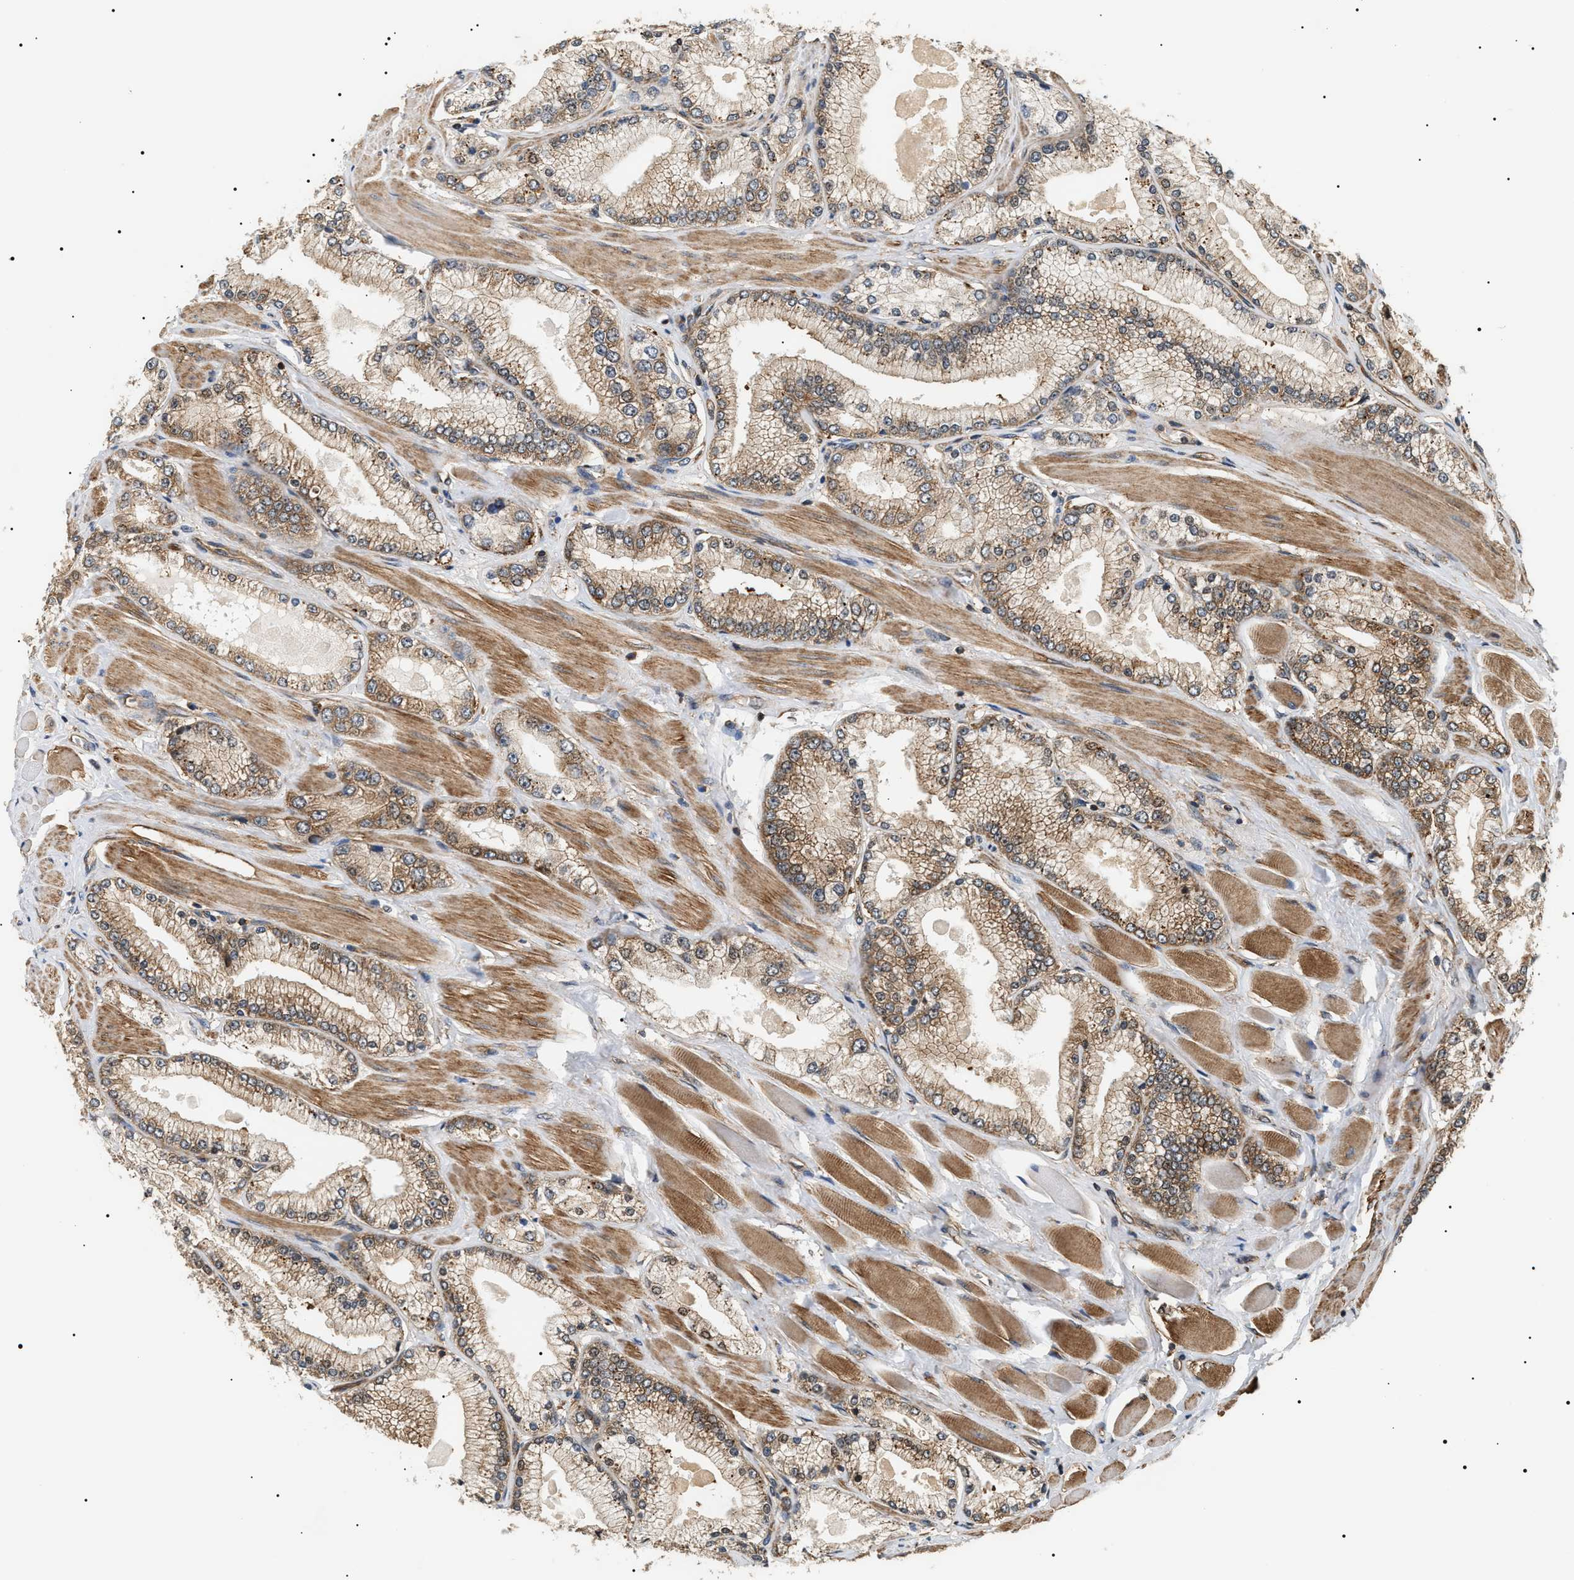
{"staining": {"intensity": "weak", "quantity": ">75%", "location": "cytoplasmic/membranous"}, "tissue": "prostate cancer", "cell_type": "Tumor cells", "image_type": "cancer", "snomed": [{"axis": "morphology", "description": "Adenocarcinoma, High grade"}, {"axis": "topography", "description": "Prostate"}], "caption": "Adenocarcinoma (high-grade) (prostate) stained with DAB immunohistochemistry reveals low levels of weak cytoplasmic/membranous expression in about >75% of tumor cells. (DAB IHC with brightfield microscopy, high magnification).", "gene": "SH3GLB2", "patient": {"sex": "male", "age": 50}}